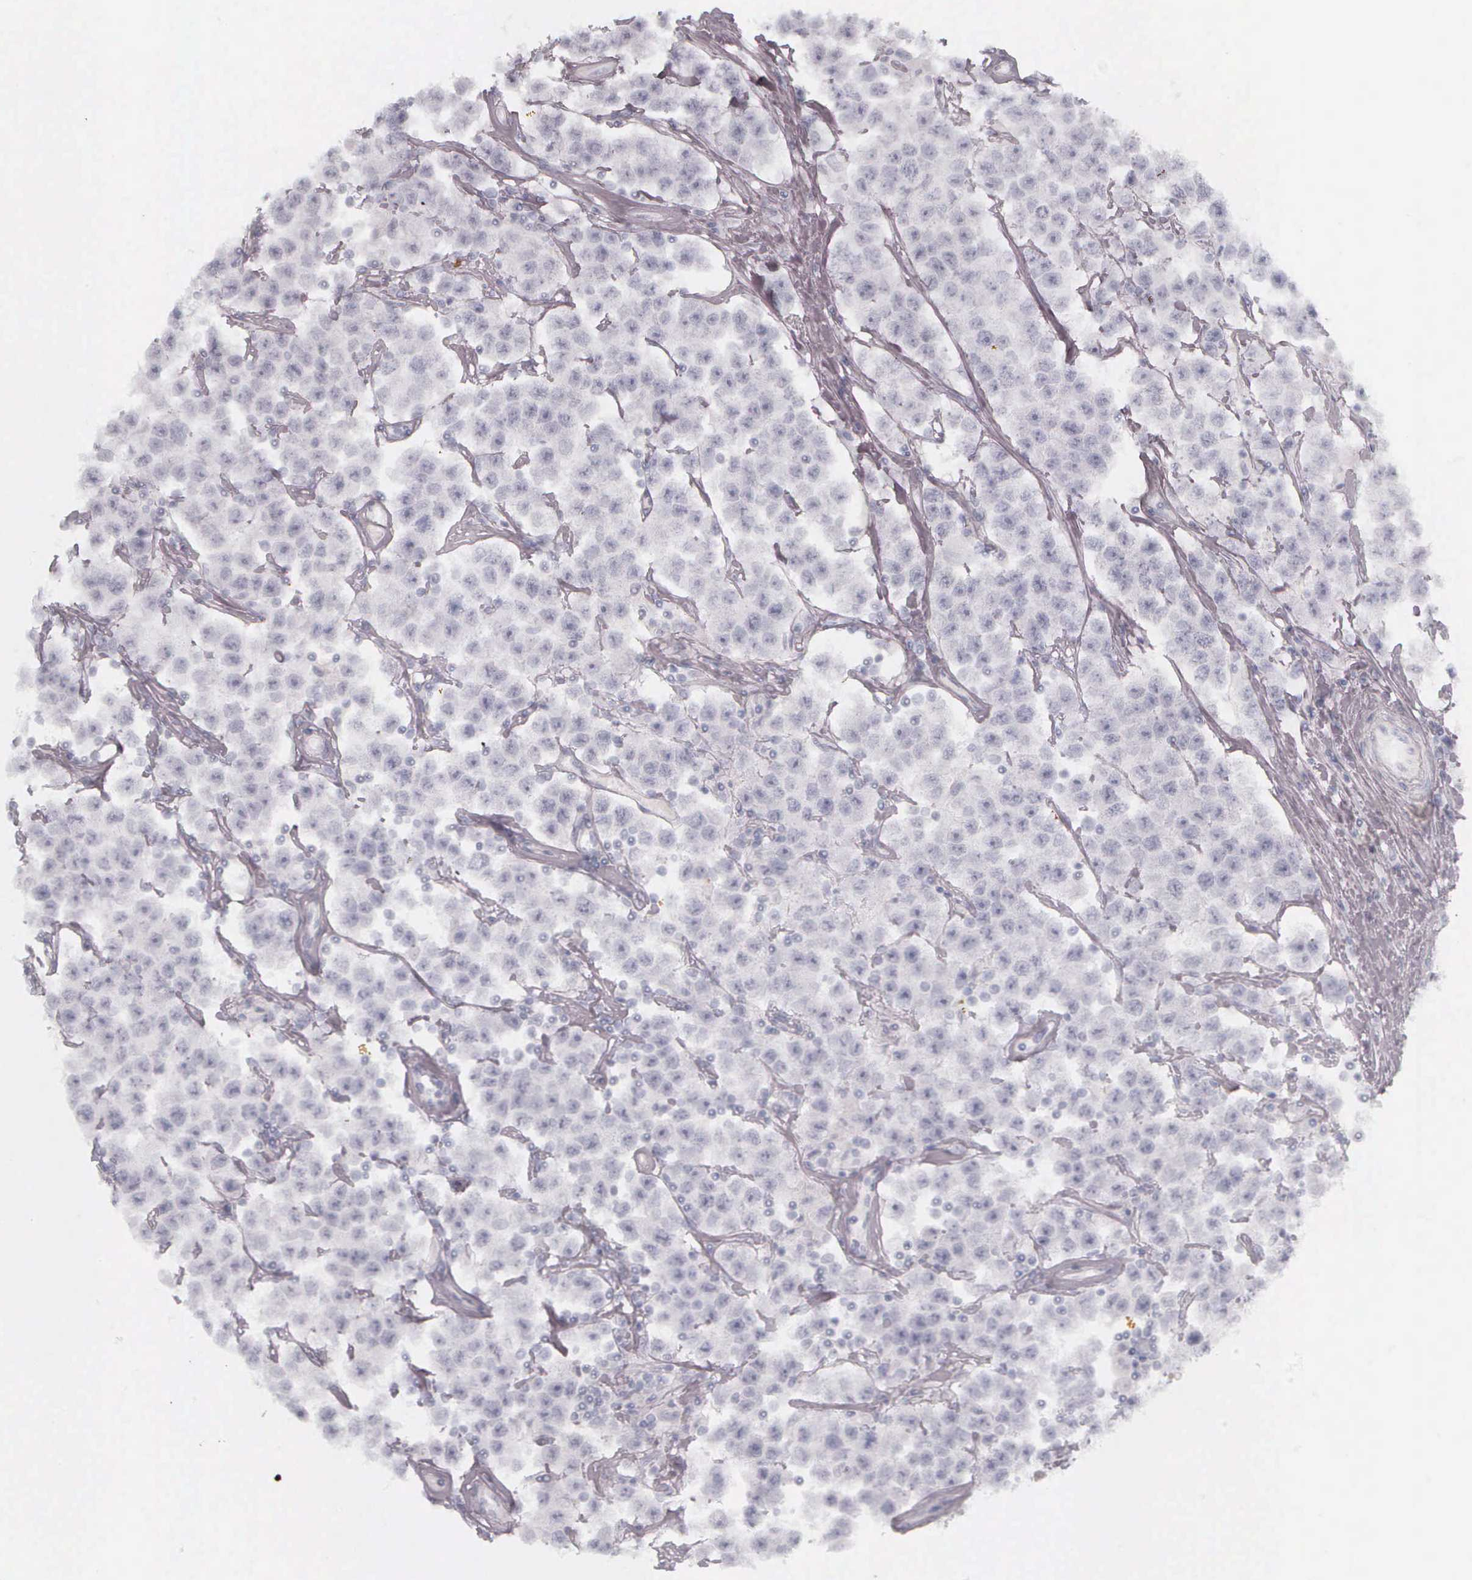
{"staining": {"intensity": "negative", "quantity": "none", "location": "none"}, "tissue": "testis cancer", "cell_type": "Tumor cells", "image_type": "cancer", "snomed": [{"axis": "morphology", "description": "Seminoma, NOS"}, {"axis": "topography", "description": "Testis"}], "caption": "Protein analysis of testis cancer (seminoma) displays no significant positivity in tumor cells.", "gene": "KRT14", "patient": {"sex": "male", "age": 52}}